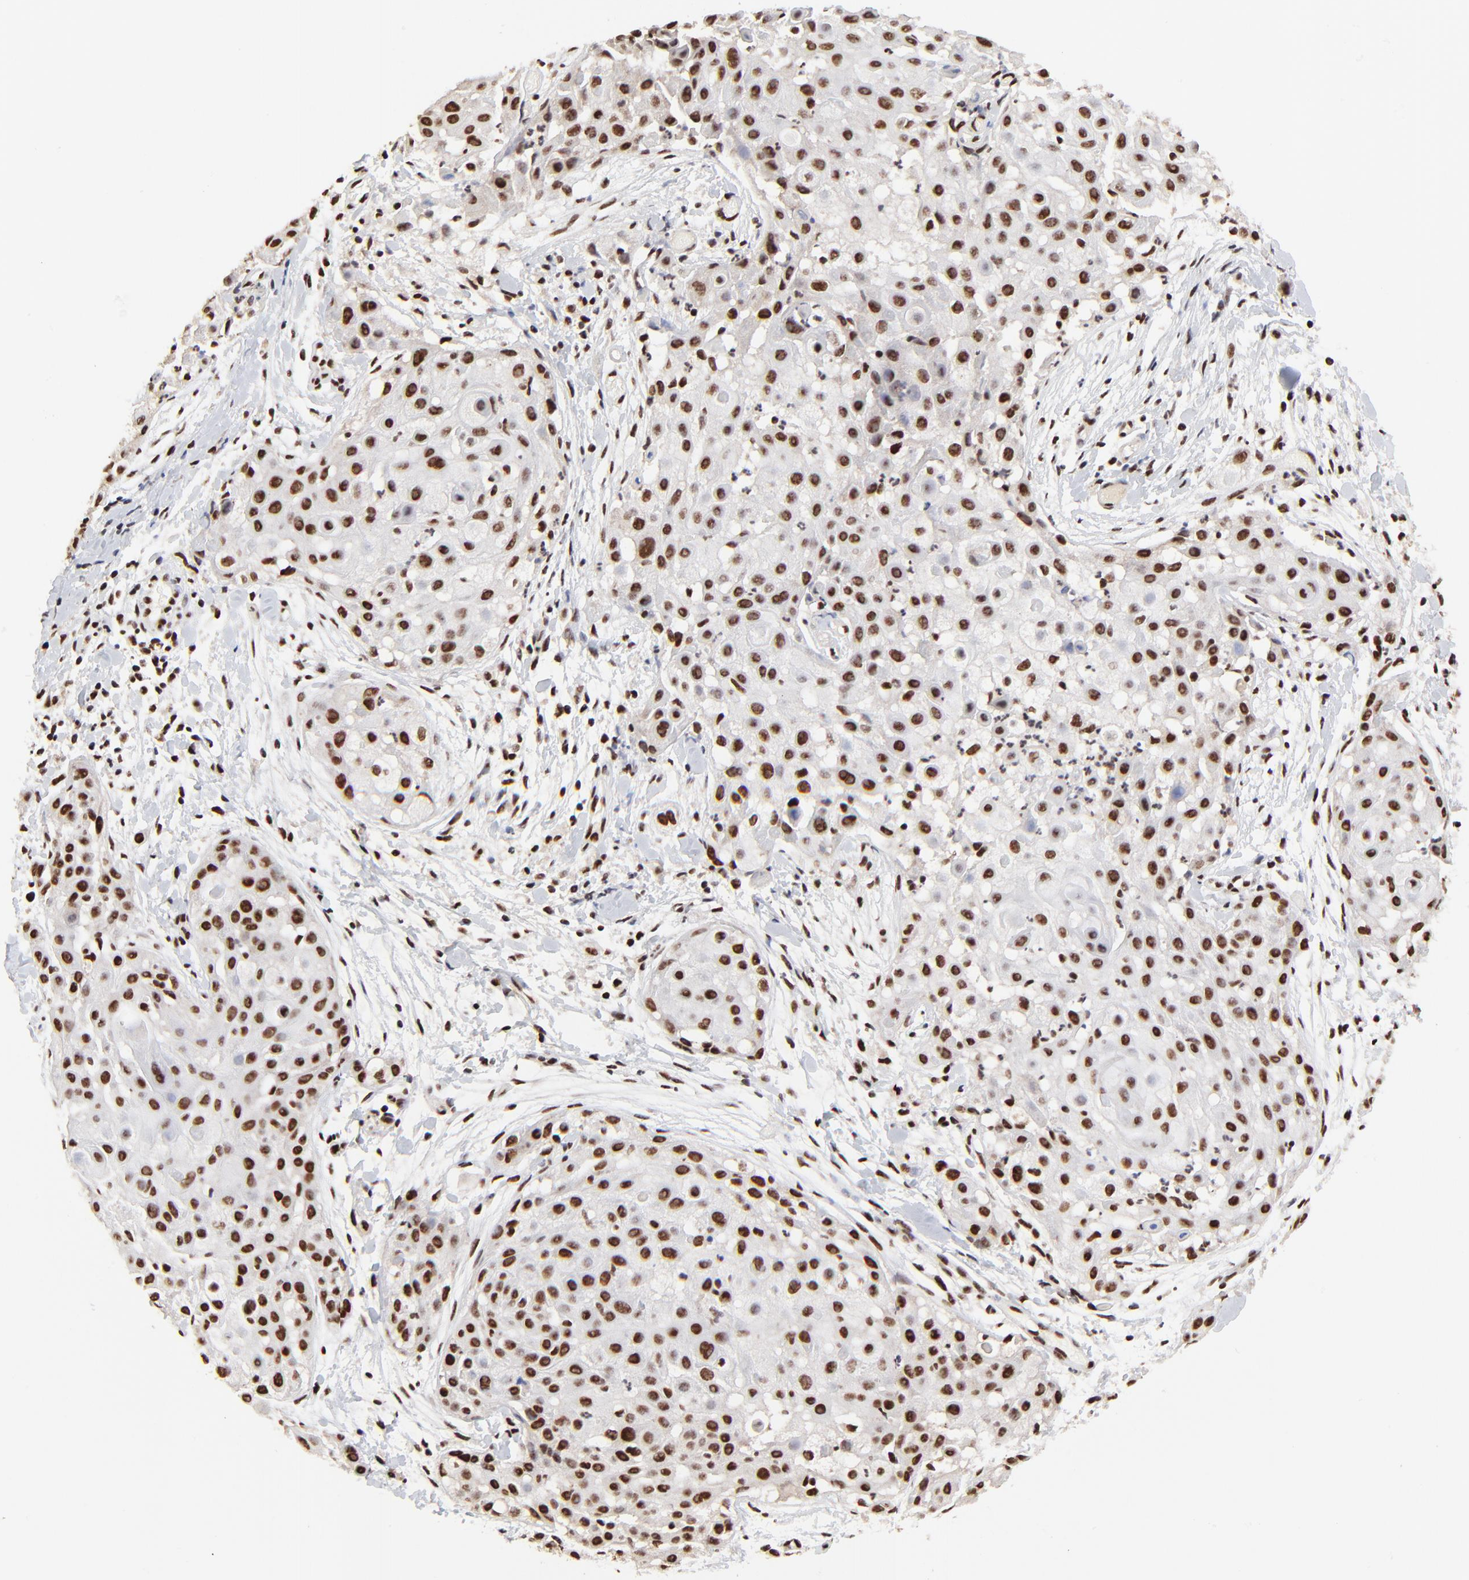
{"staining": {"intensity": "moderate", "quantity": ">75%", "location": "nuclear"}, "tissue": "skin cancer", "cell_type": "Tumor cells", "image_type": "cancer", "snomed": [{"axis": "morphology", "description": "Squamous cell carcinoma, NOS"}, {"axis": "topography", "description": "Skin"}], "caption": "Squamous cell carcinoma (skin) stained with a protein marker reveals moderate staining in tumor cells.", "gene": "RBM22", "patient": {"sex": "female", "age": 57}}